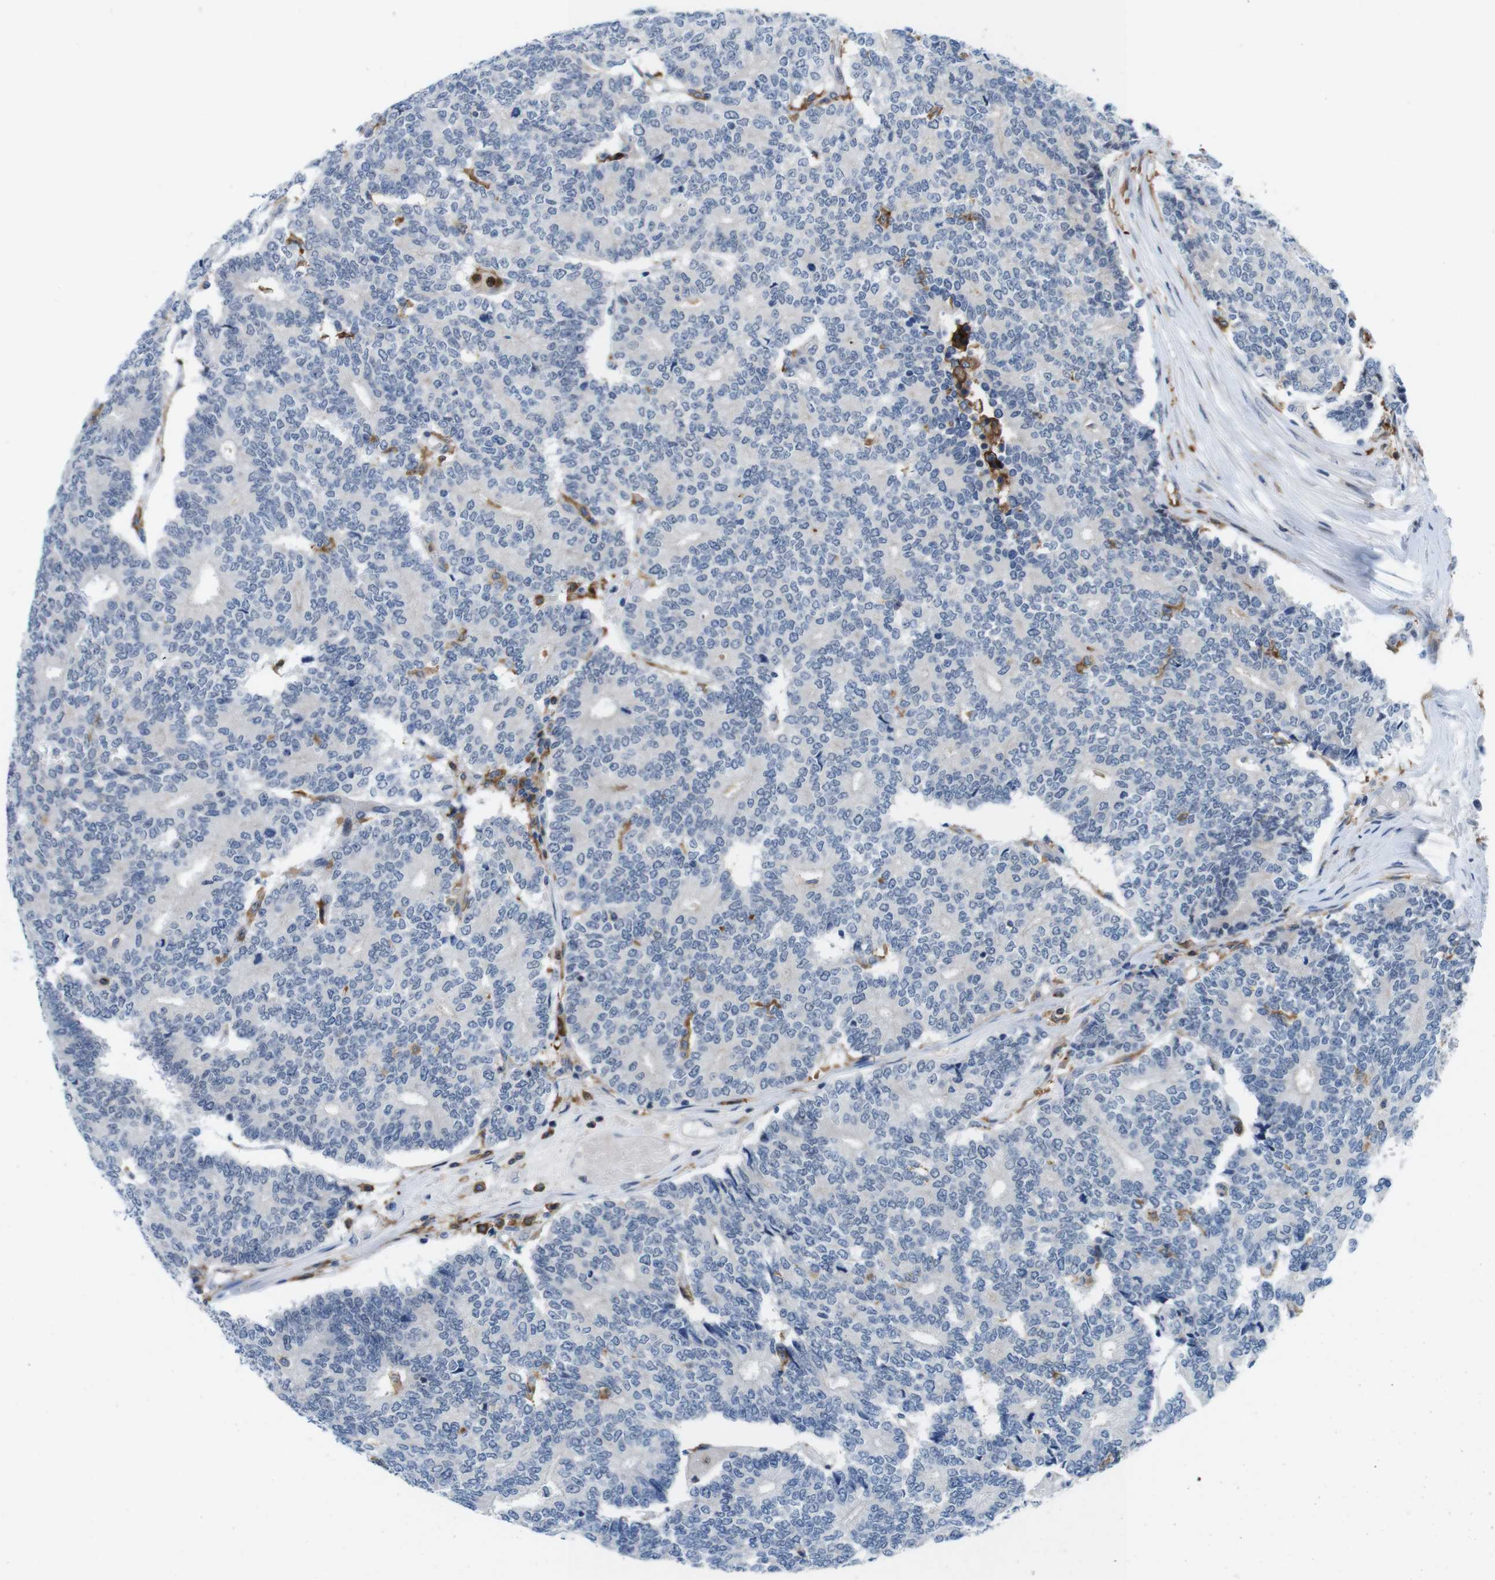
{"staining": {"intensity": "negative", "quantity": "none", "location": "none"}, "tissue": "prostate cancer", "cell_type": "Tumor cells", "image_type": "cancer", "snomed": [{"axis": "morphology", "description": "Normal tissue, NOS"}, {"axis": "morphology", "description": "Adenocarcinoma, High grade"}, {"axis": "topography", "description": "Prostate"}, {"axis": "topography", "description": "Seminal veicle"}], "caption": "Tumor cells show no significant protein expression in prostate cancer (adenocarcinoma (high-grade)).", "gene": "CD300C", "patient": {"sex": "male", "age": 55}}